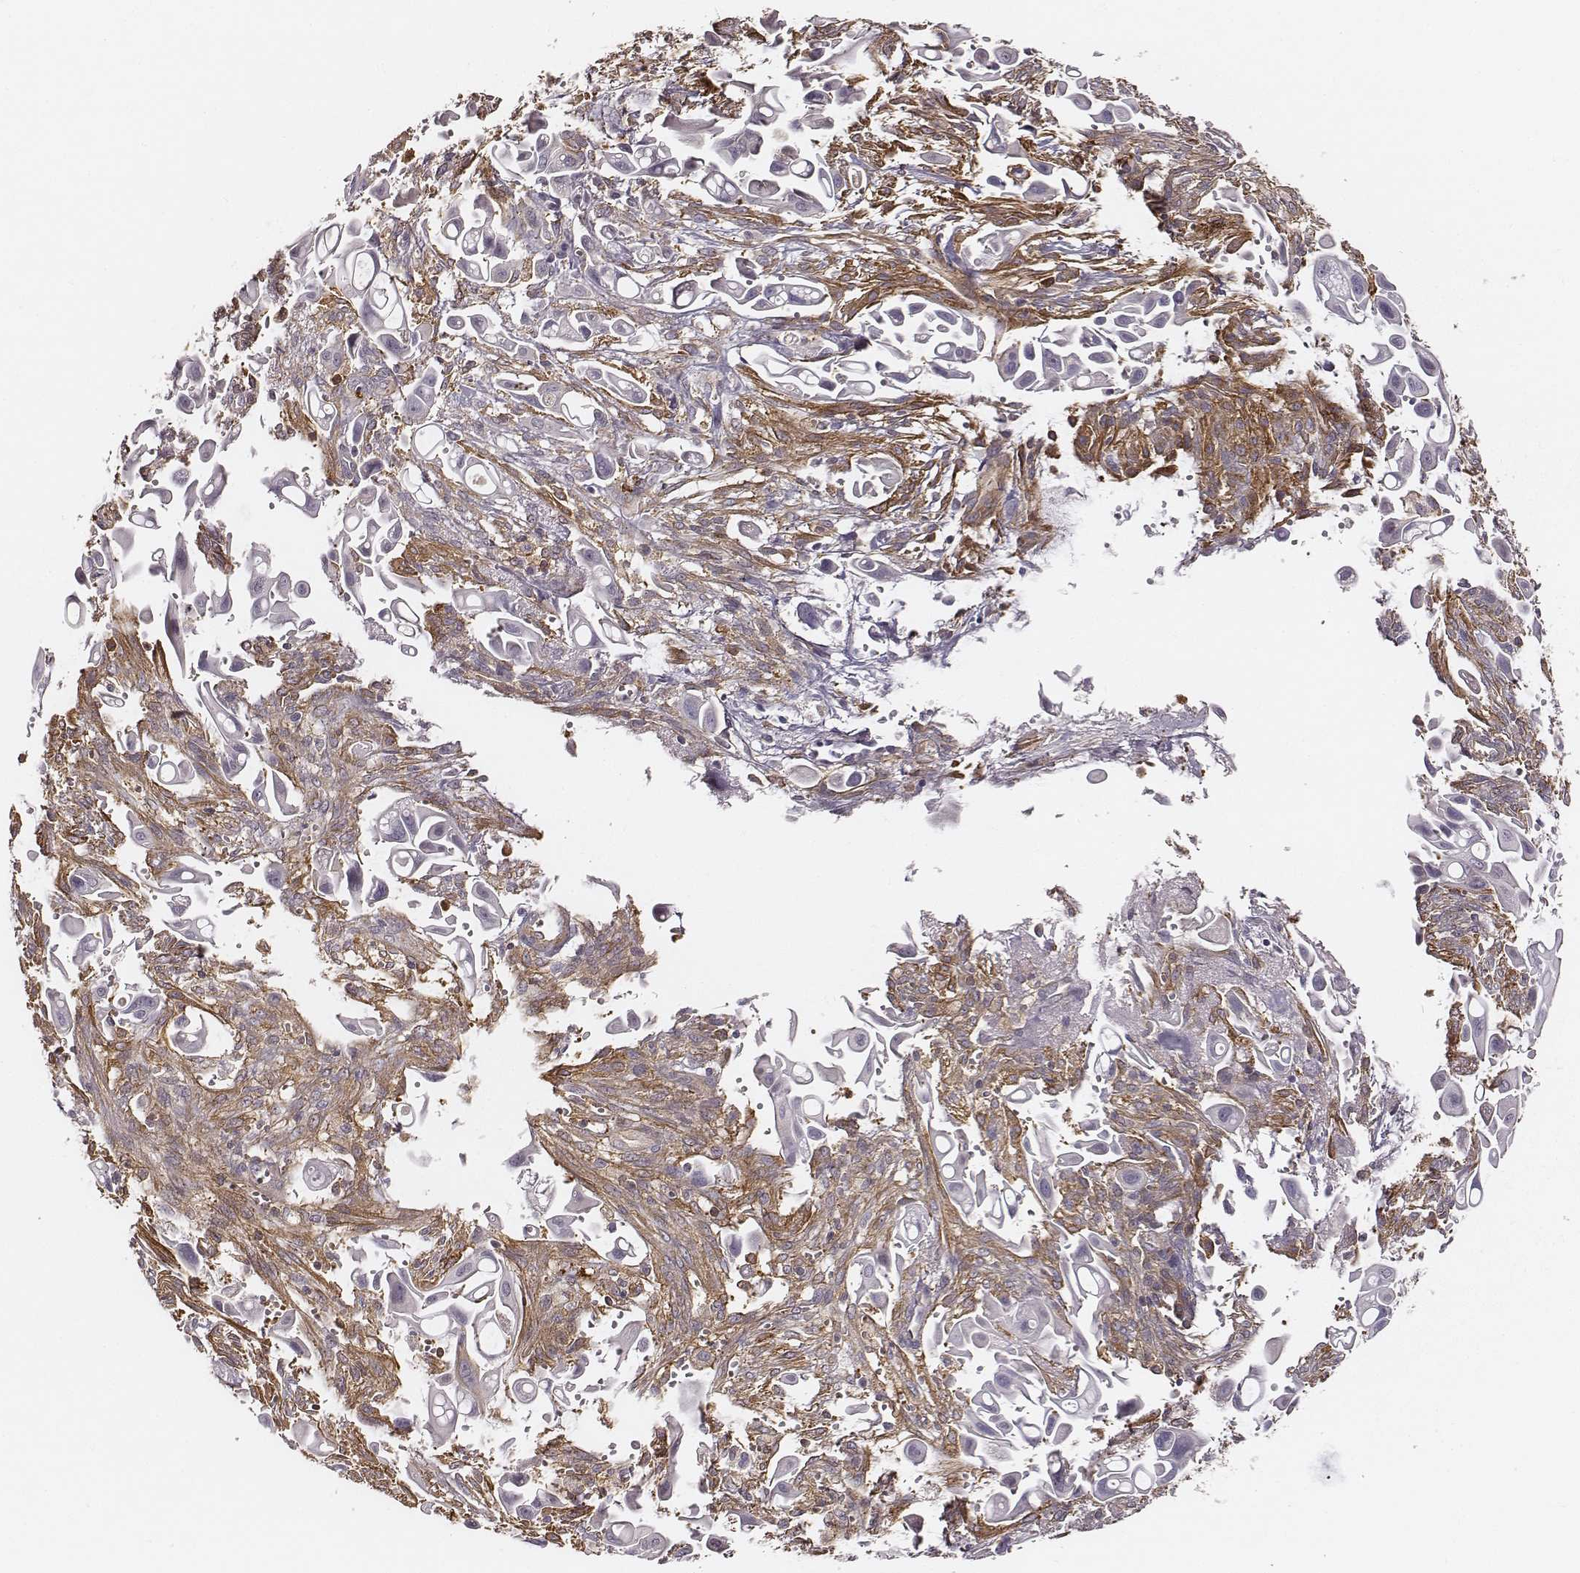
{"staining": {"intensity": "negative", "quantity": "none", "location": "none"}, "tissue": "pancreatic cancer", "cell_type": "Tumor cells", "image_type": "cancer", "snomed": [{"axis": "morphology", "description": "Adenocarcinoma, NOS"}, {"axis": "topography", "description": "Pancreas"}], "caption": "Immunohistochemistry micrograph of neoplastic tissue: human adenocarcinoma (pancreatic) stained with DAB reveals no significant protein staining in tumor cells.", "gene": "ZYX", "patient": {"sex": "male", "age": 50}}